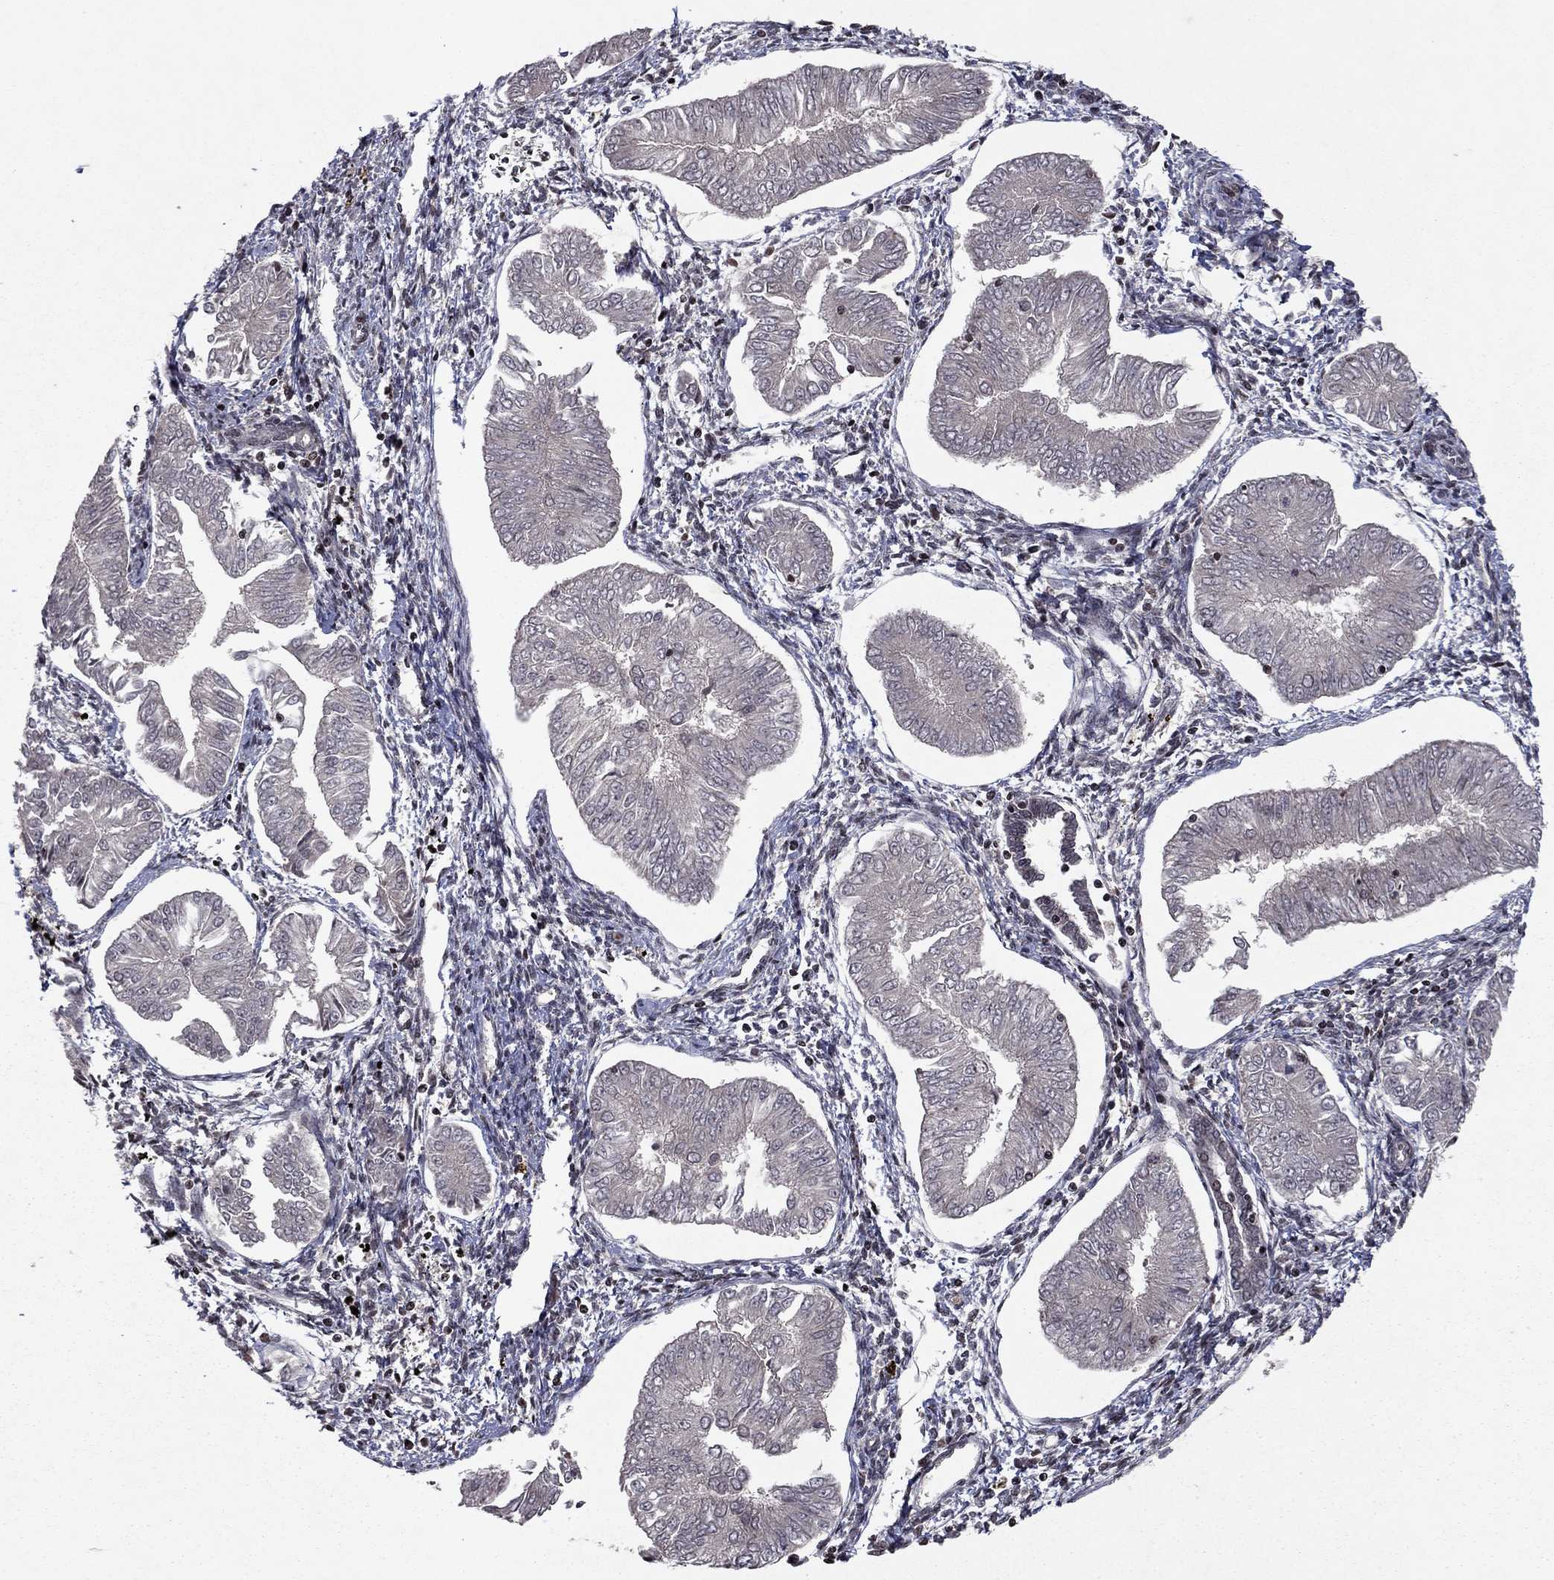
{"staining": {"intensity": "negative", "quantity": "none", "location": "none"}, "tissue": "endometrial cancer", "cell_type": "Tumor cells", "image_type": "cancer", "snomed": [{"axis": "morphology", "description": "Adenocarcinoma, NOS"}, {"axis": "topography", "description": "Endometrium"}], "caption": "High magnification brightfield microscopy of endometrial adenocarcinoma stained with DAB (3,3'-diaminobenzidine) (brown) and counterstained with hematoxylin (blue): tumor cells show no significant positivity.", "gene": "SORBS1", "patient": {"sex": "female", "age": 53}}